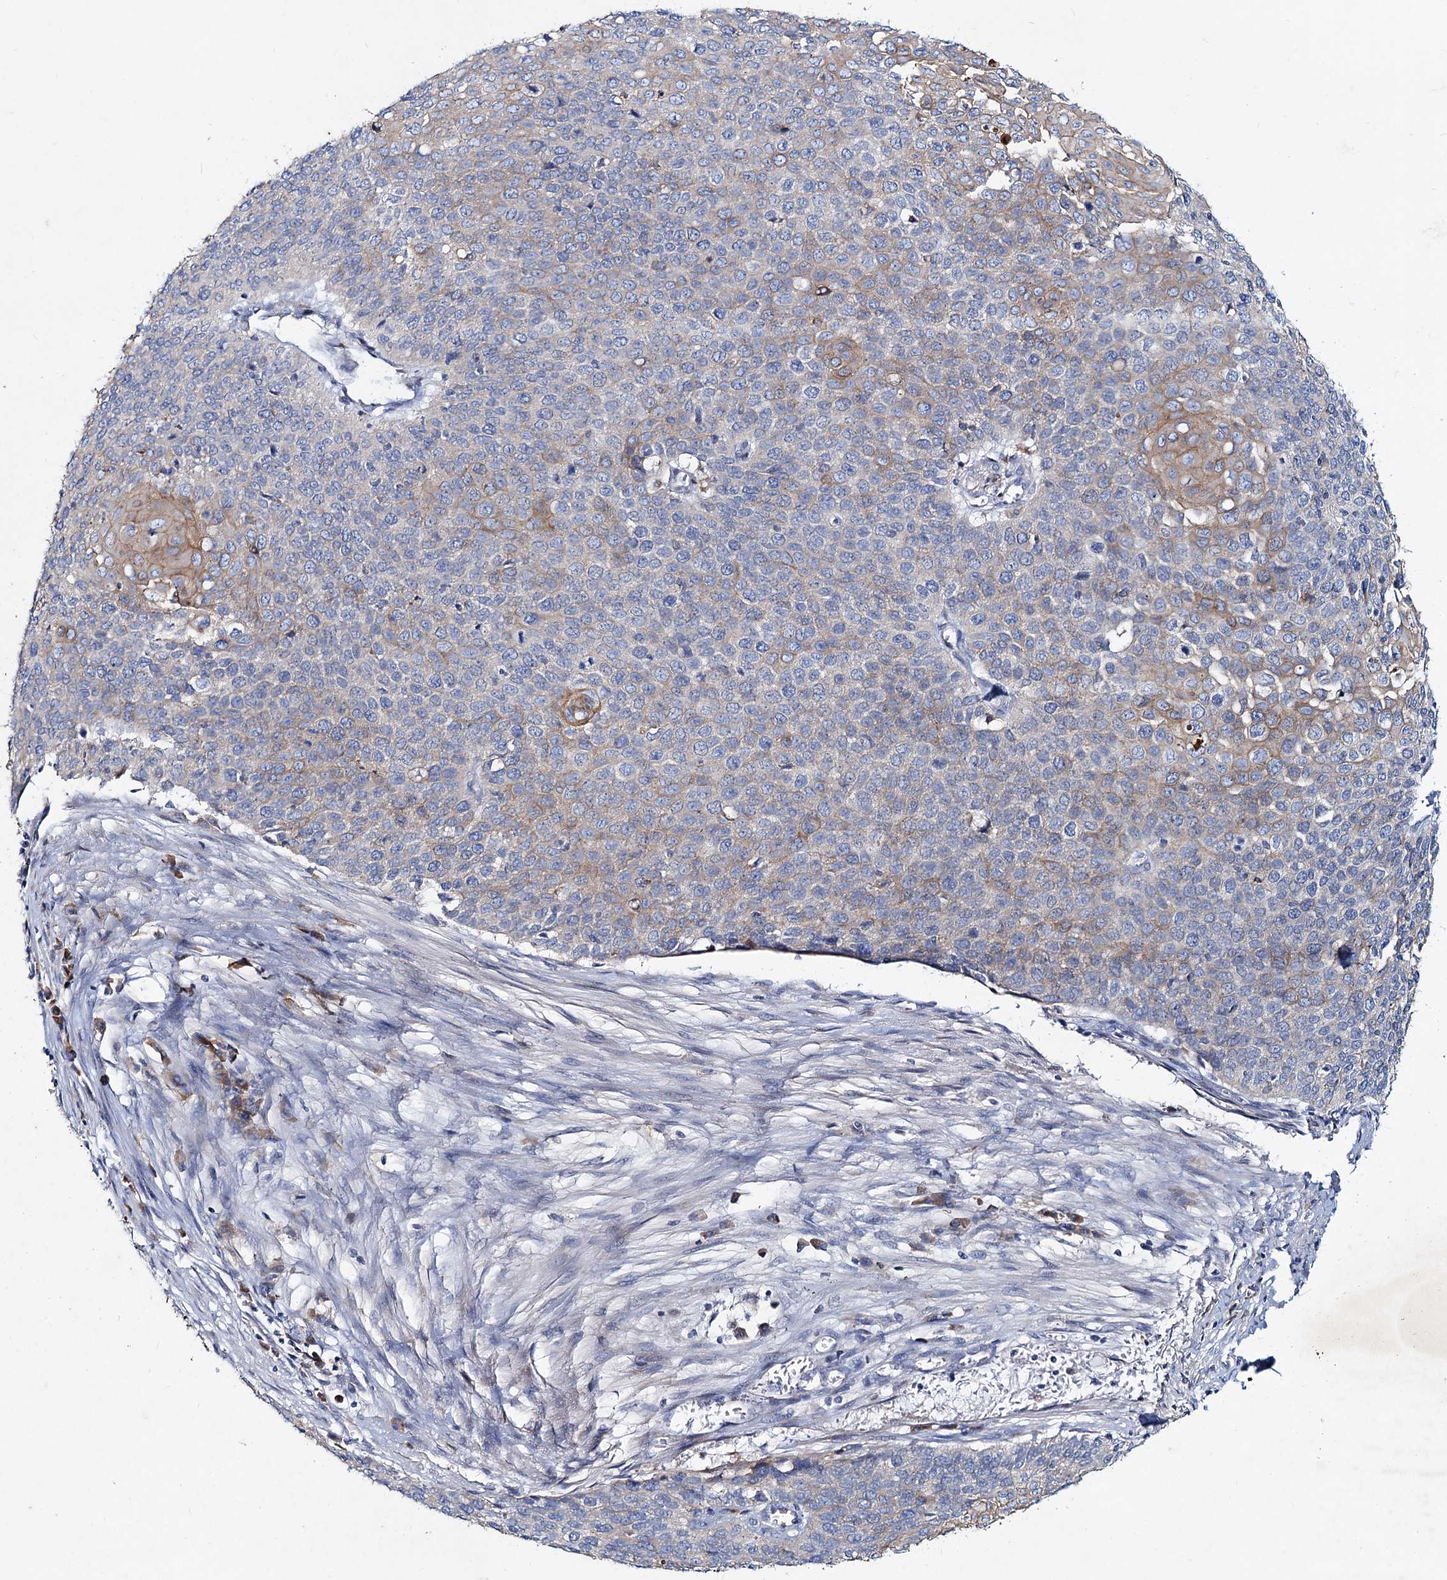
{"staining": {"intensity": "moderate", "quantity": "<25%", "location": "cytoplasmic/membranous"}, "tissue": "cervical cancer", "cell_type": "Tumor cells", "image_type": "cancer", "snomed": [{"axis": "morphology", "description": "Squamous cell carcinoma, NOS"}, {"axis": "topography", "description": "Cervix"}], "caption": "A brown stain highlights moderate cytoplasmic/membranous staining of a protein in human cervical squamous cell carcinoma tumor cells.", "gene": "TMX2", "patient": {"sex": "female", "age": 39}}